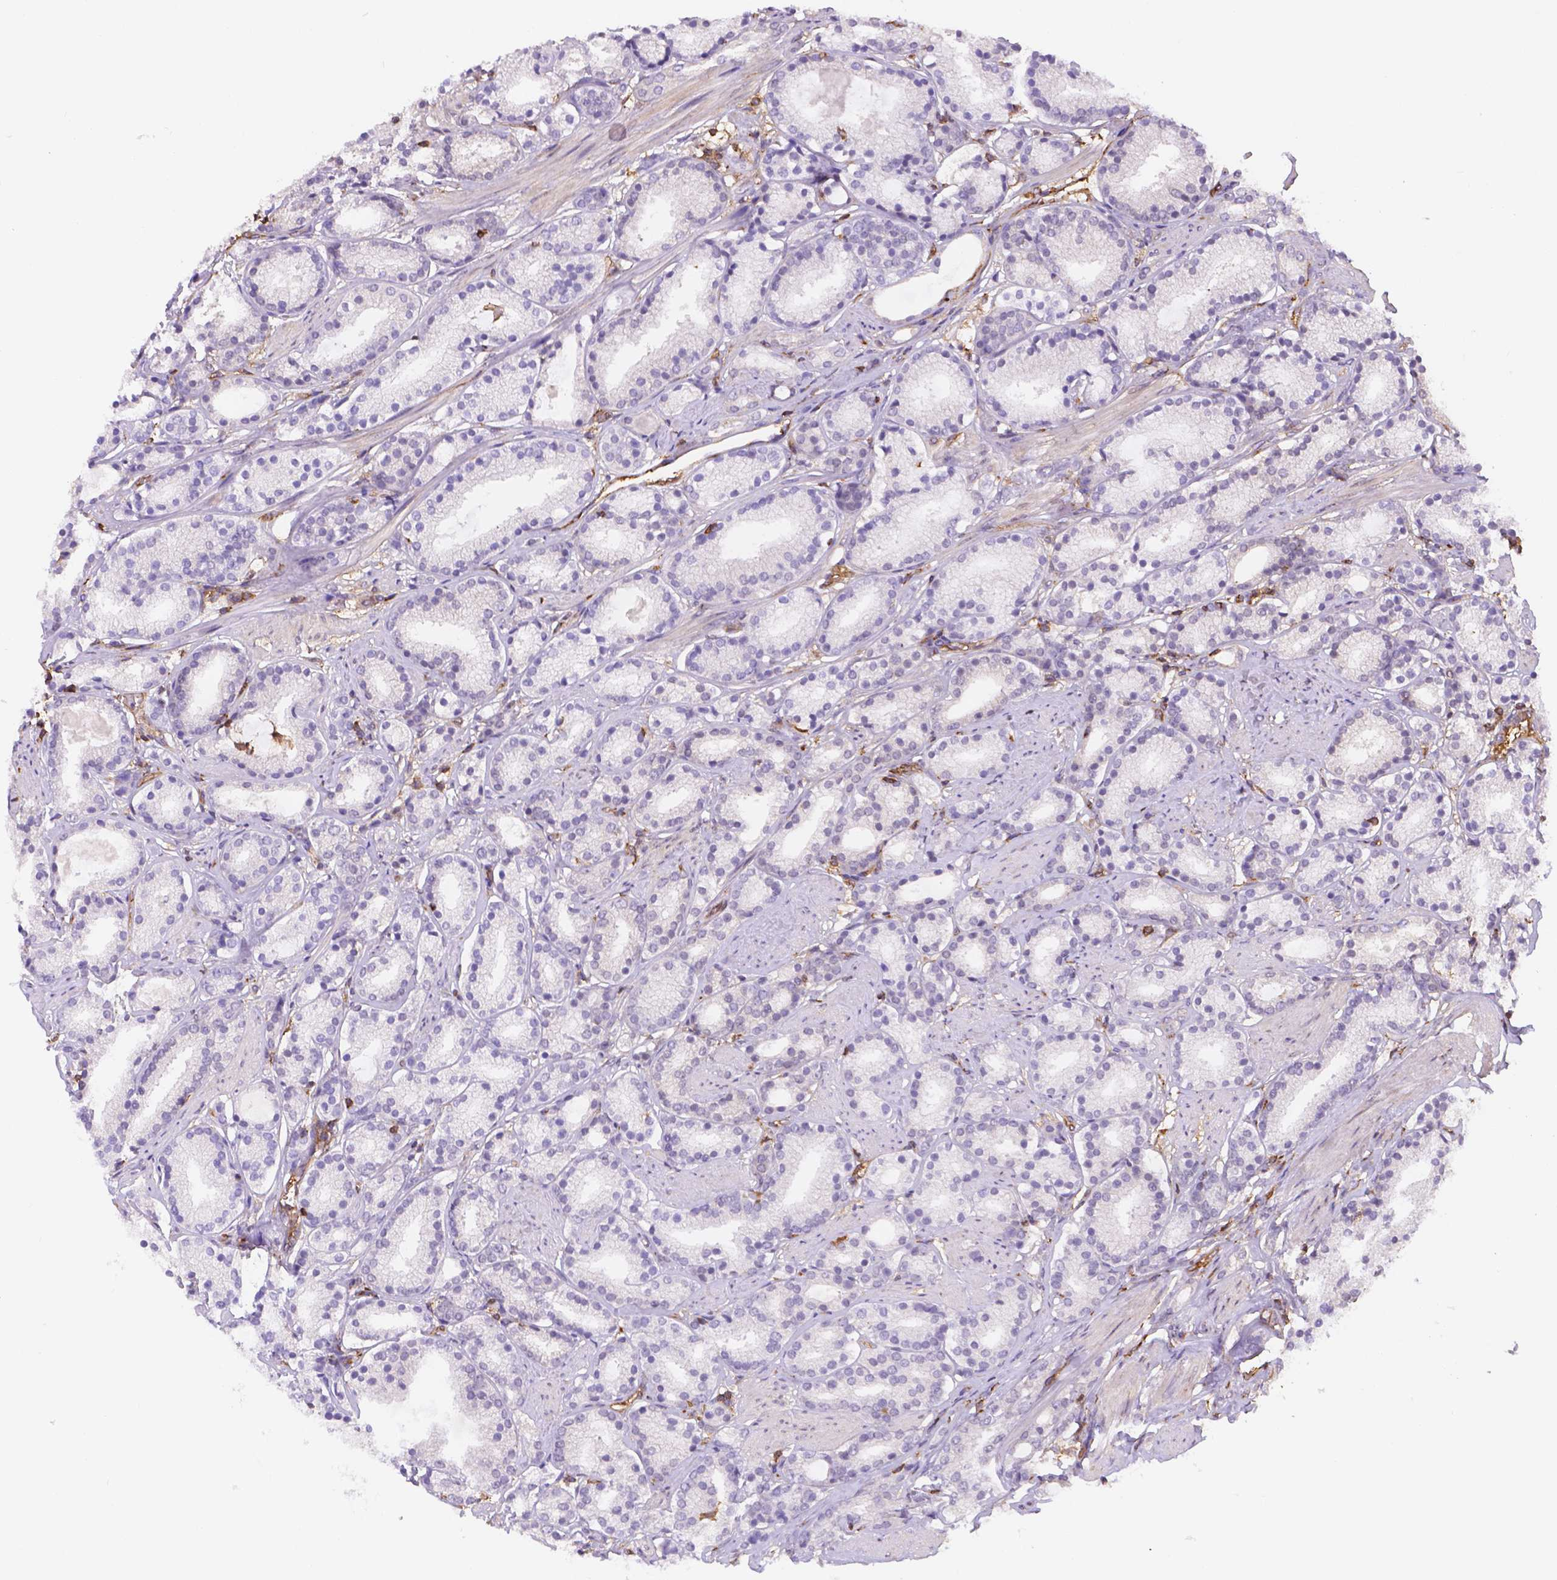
{"staining": {"intensity": "negative", "quantity": "none", "location": "none"}, "tissue": "prostate cancer", "cell_type": "Tumor cells", "image_type": "cancer", "snomed": [{"axis": "morphology", "description": "Adenocarcinoma, High grade"}, {"axis": "topography", "description": "Prostate"}], "caption": "Tumor cells are negative for protein expression in human prostate cancer.", "gene": "DMWD", "patient": {"sex": "male", "age": 63}}